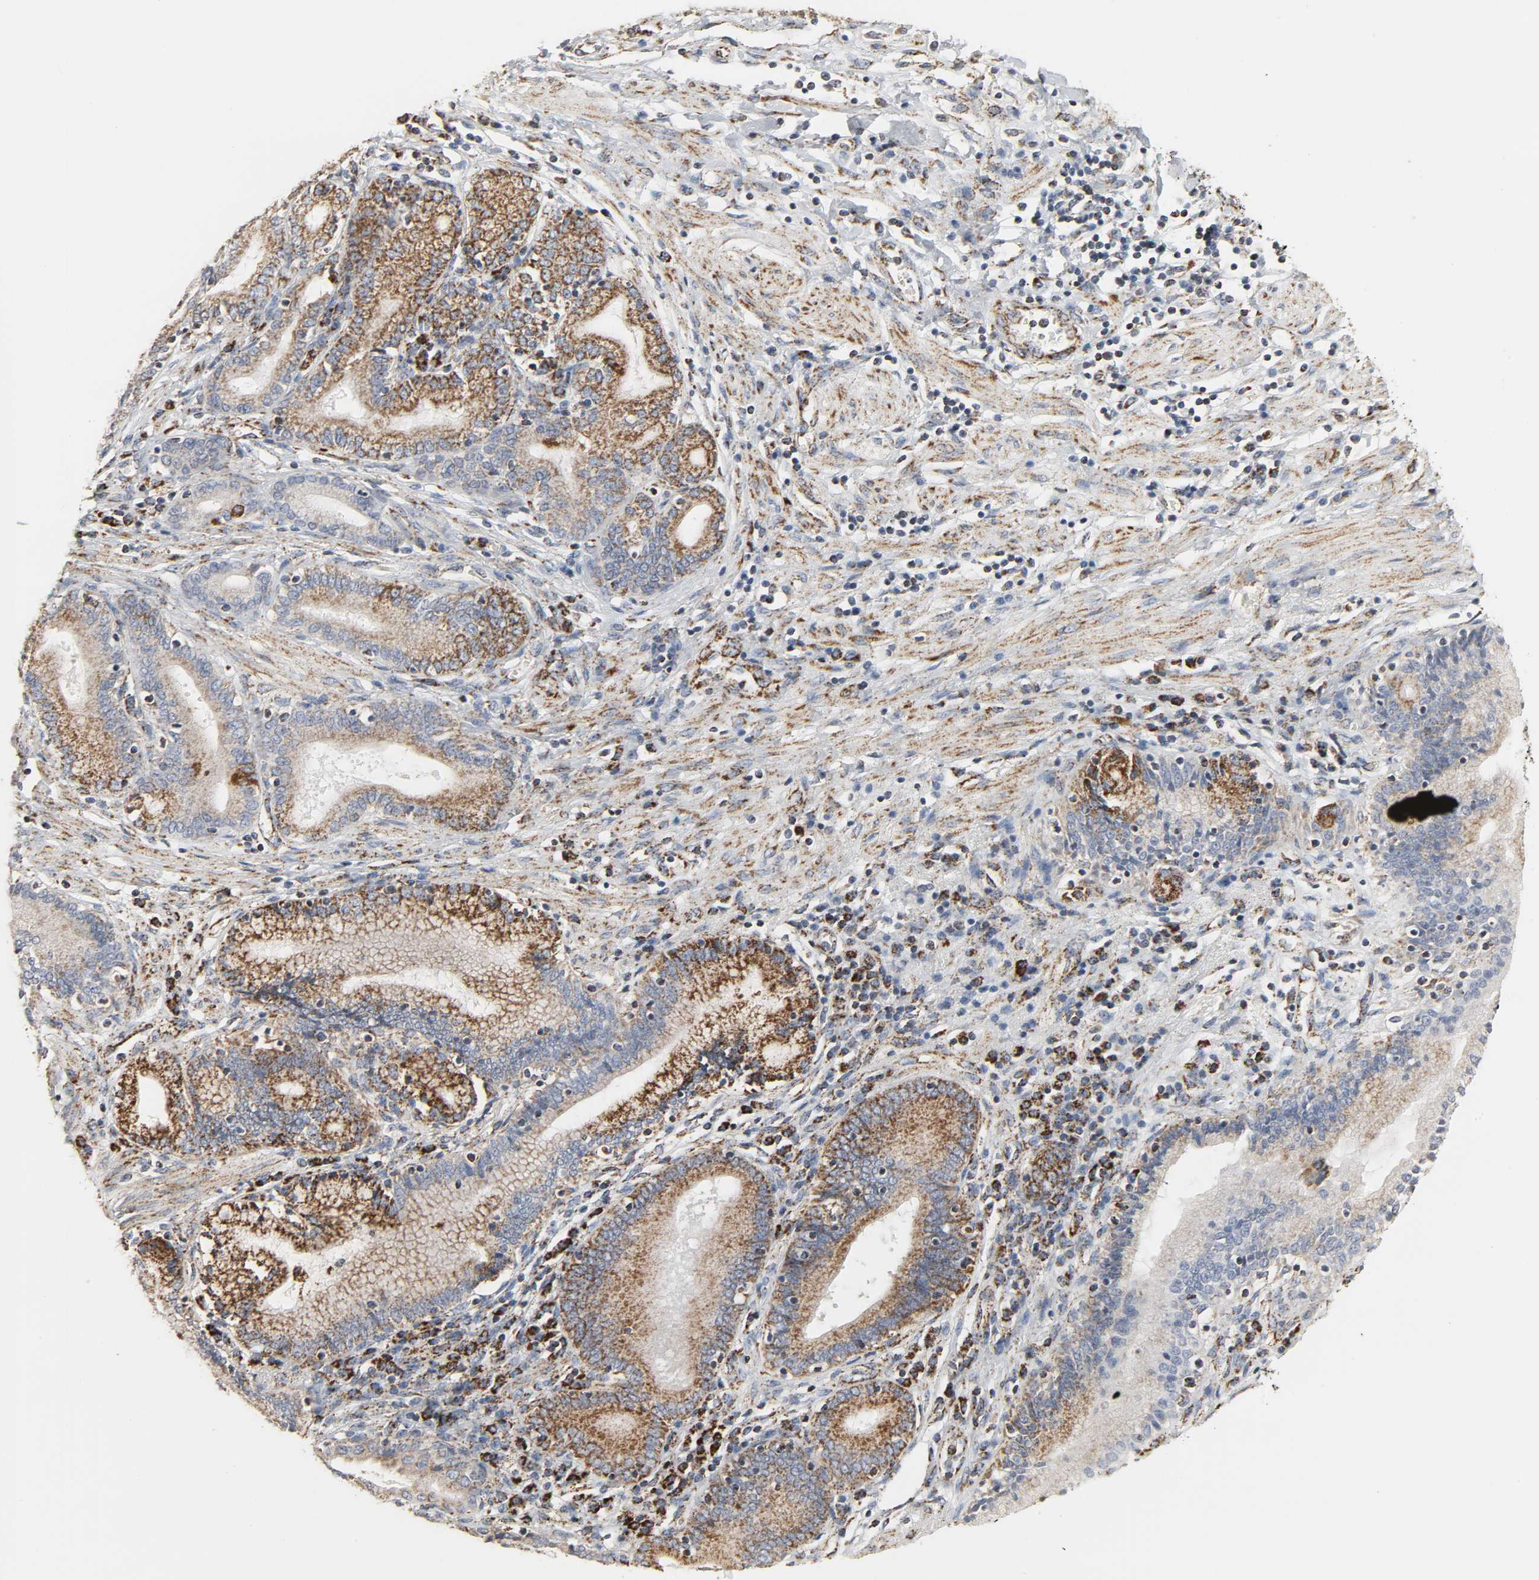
{"staining": {"intensity": "moderate", "quantity": "25%-75%", "location": "cytoplasmic/membranous"}, "tissue": "pancreatic cancer", "cell_type": "Tumor cells", "image_type": "cancer", "snomed": [{"axis": "morphology", "description": "Adenocarcinoma, NOS"}, {"axis": "topography", "description": "Pancreas"}], "caption": "Adenocarcinoma (pancreatic) stained with immunohistochemistry shows moderate cytoplasmic/membranous positivity in about 25%-75% of tumor cells.", "gene": "ACAT1", "patient": {"sex": "female", "age": 48}}